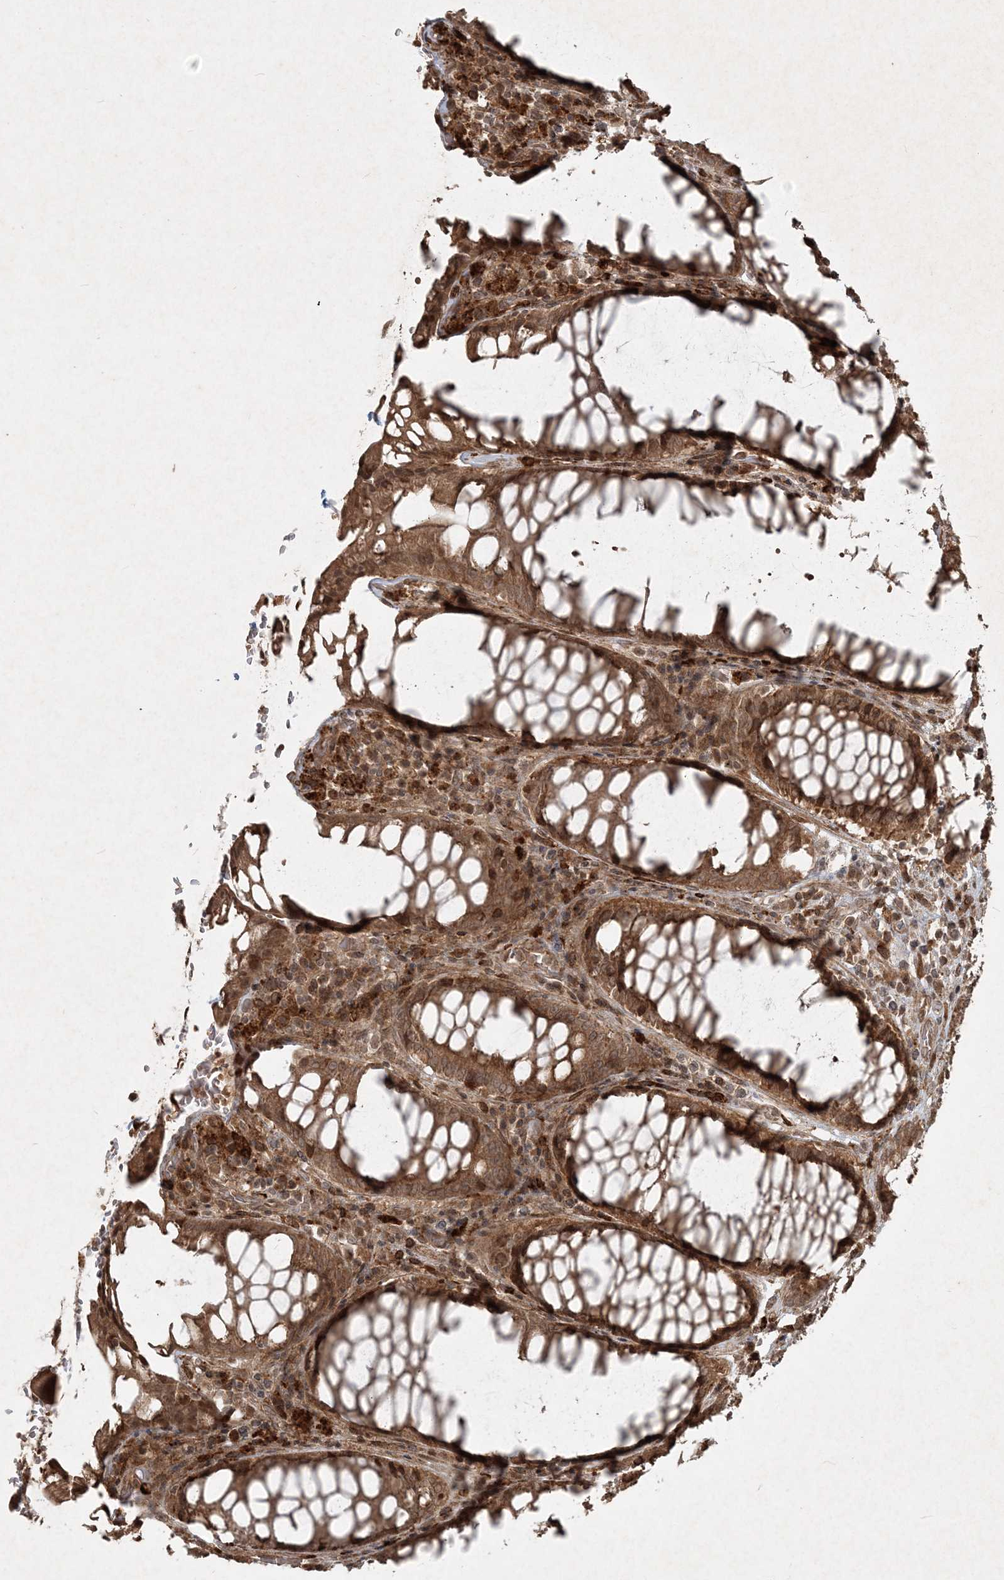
{"staining": {"intensity": "strong", "quantity": ">75%", "location": "cytoplasmic/membranous"}, "tissue": "rectum", "cell_type": "Glandular cells", "image_type": "normal", "snomed": [{"axis": "morphology", "description": "Normal tissue, NOS"}, {"axis": "topography", "description": "Rectum"}], "caption": "Protein expression analysis of normal rectum shows strong cytoplasmic/membranous positivity in approximately >75% of glandular cells.", "gene": "NARS1", "patient": {"sex": "male", "age": 64}}